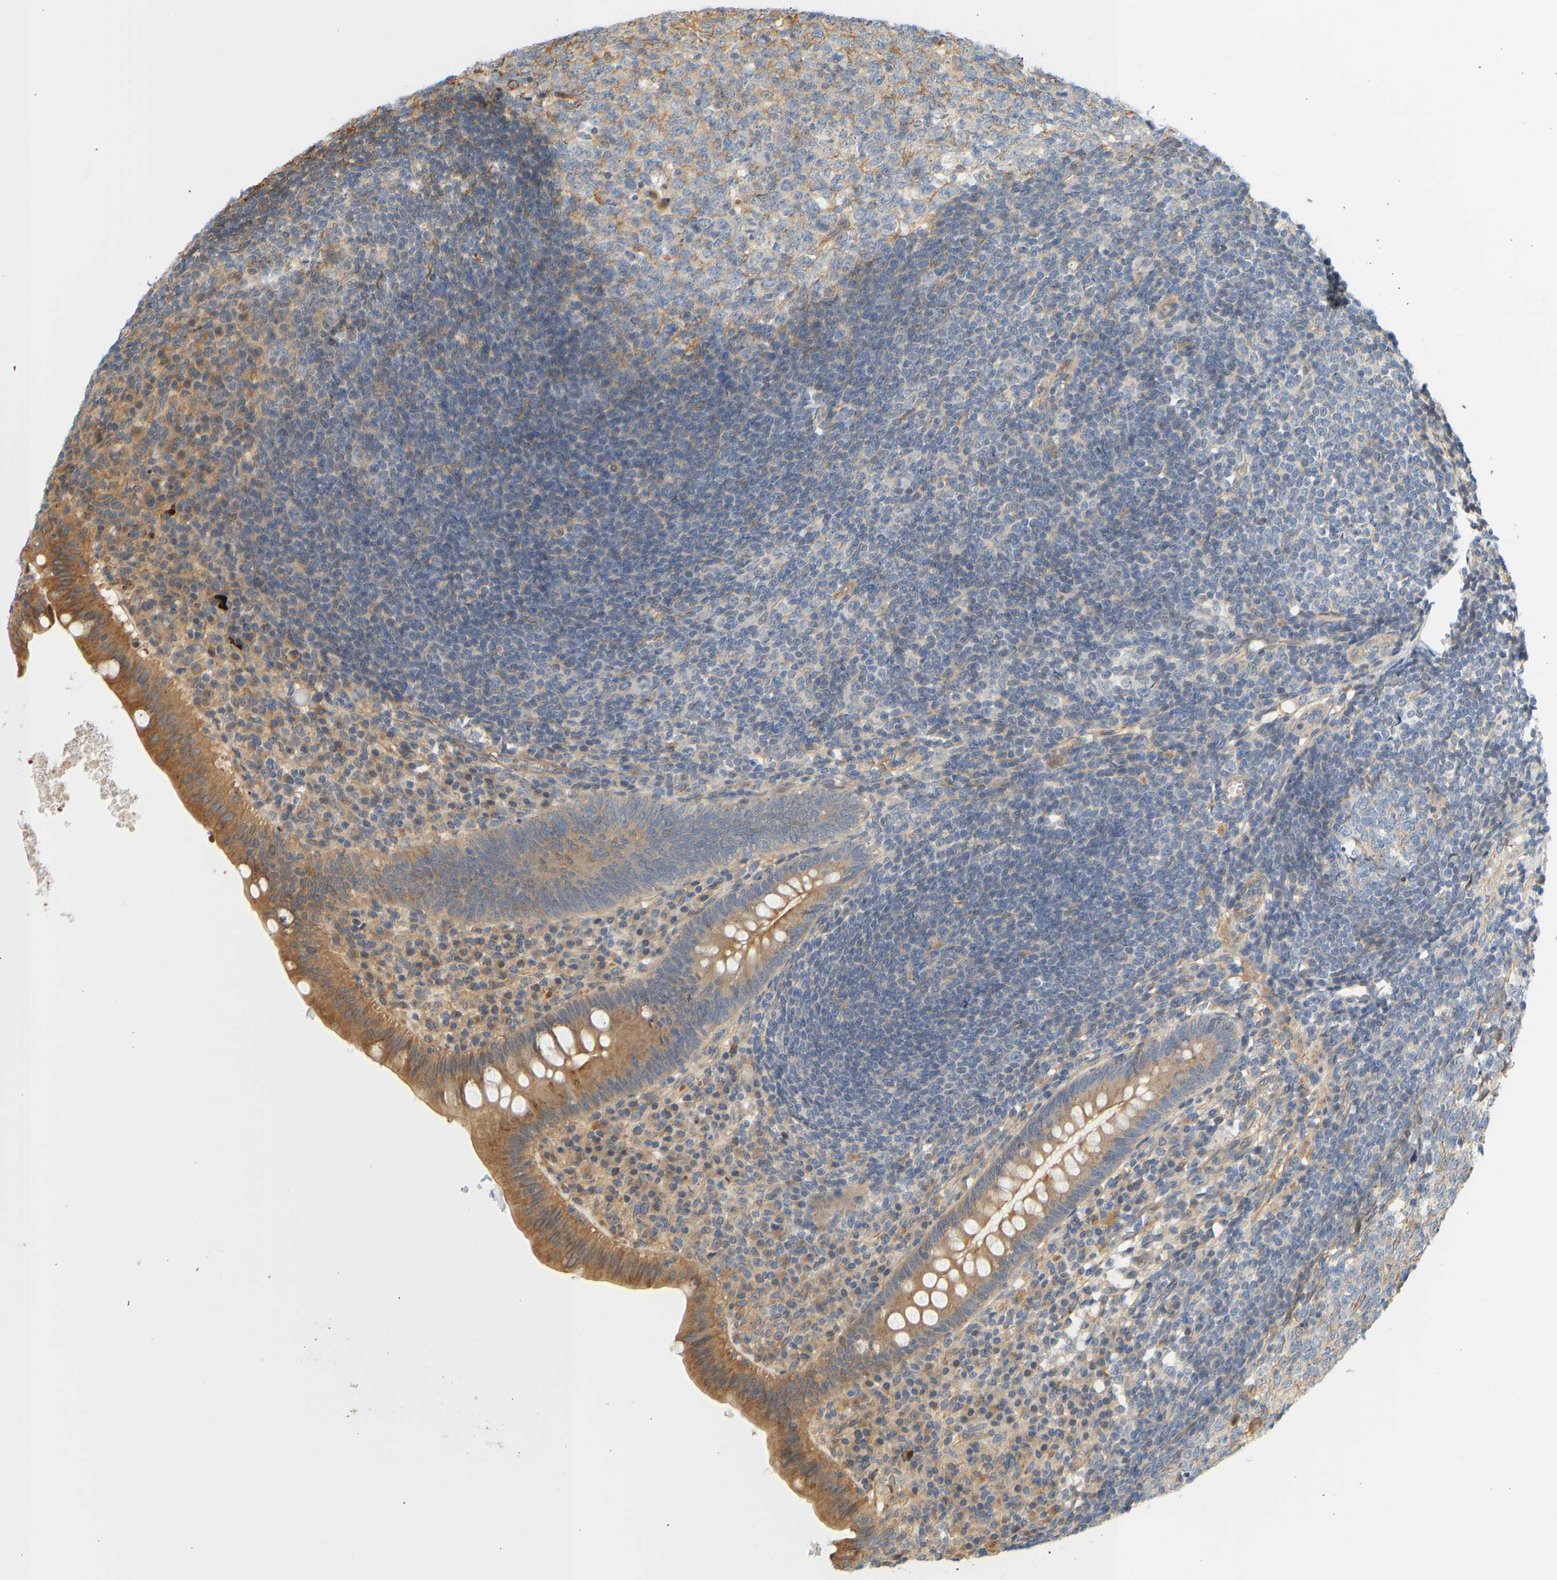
{"staining": {"intensity": "moderate", "quantity": ">75%", "location": "cytoplasmic/membranous"}, "tissue": "appendix", "cell_type": "Glandular cells", "image_type": "normal", "snomed": [{"axis": "morphology", "description": "Normal tissue, NOS"}, {"axis": "topography", "description": "Appendix"}], "caption": "Moderate cytoplasmic/membranous staining is seen in about >75% of glandular cells in benign appendix. The staining was performed using DAB (3,3'-diaminobenzidine), with brown indicating positive protein expression. Nuclei are stained blue with hematoxylin.", "gene": "CEP57", "patient": {"sex": "male", "age": 56}}